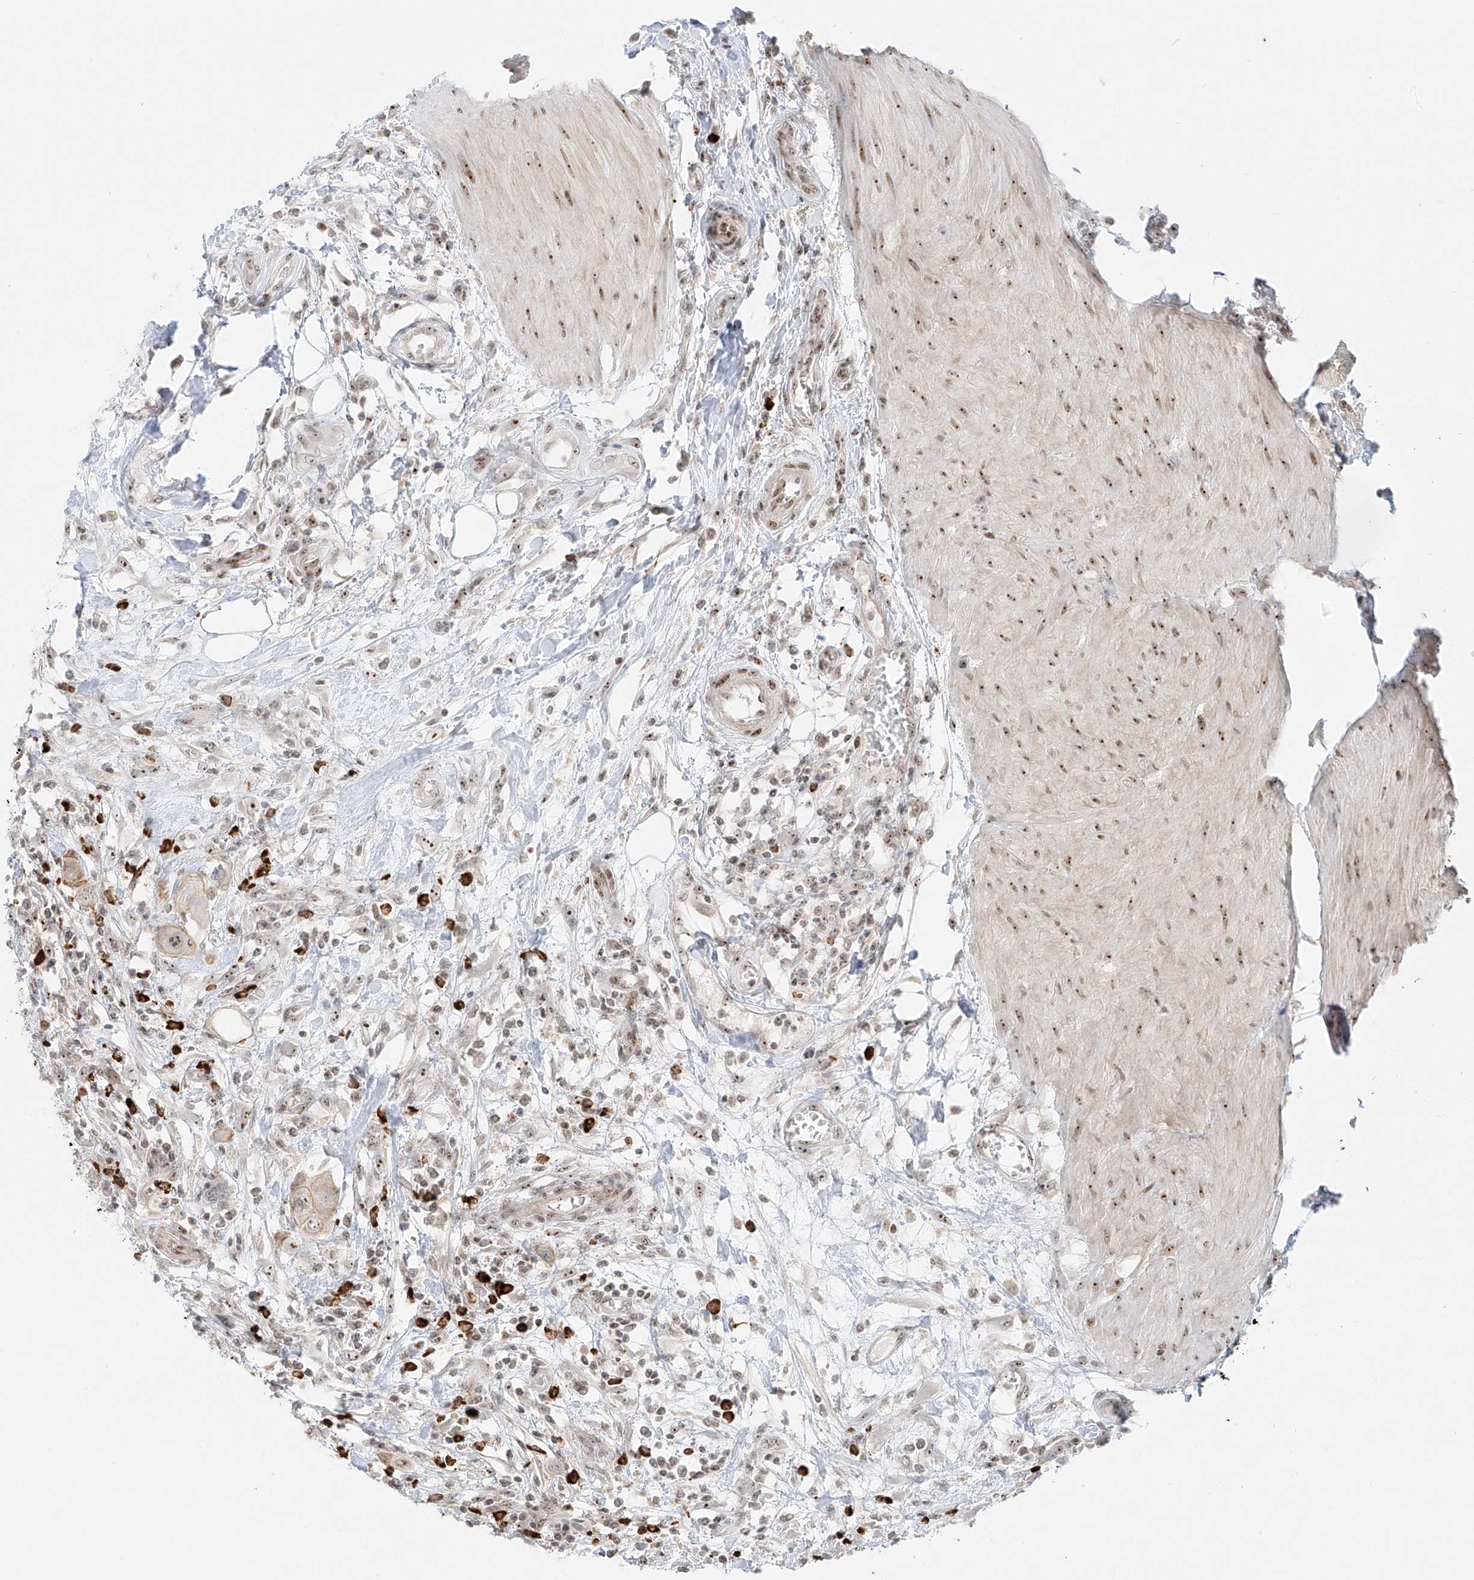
{"staining": {"intensity": "weak", "quantity": ">75%", "location": "cytoplasmic/membranous,nuclear"}, "tissue": "urothelial cancer", "cell_type": "Tumor cells", "image_type": "cancer", "snomed": [{"axis": "morphology", "description": "Urothelial carcinoma, High grade"}, {"axis": "topography", "description": "Urinary bladder"}], "caption": "High-grade urothelial carcinoma tissue displays weak cytoplasmic/membranous and nuclear expression in approximately >75% of tumor cells, visualized by immunohistochemistry.", "gene": "ZNF512", "patient": {"sex": "male", "age": 50}}